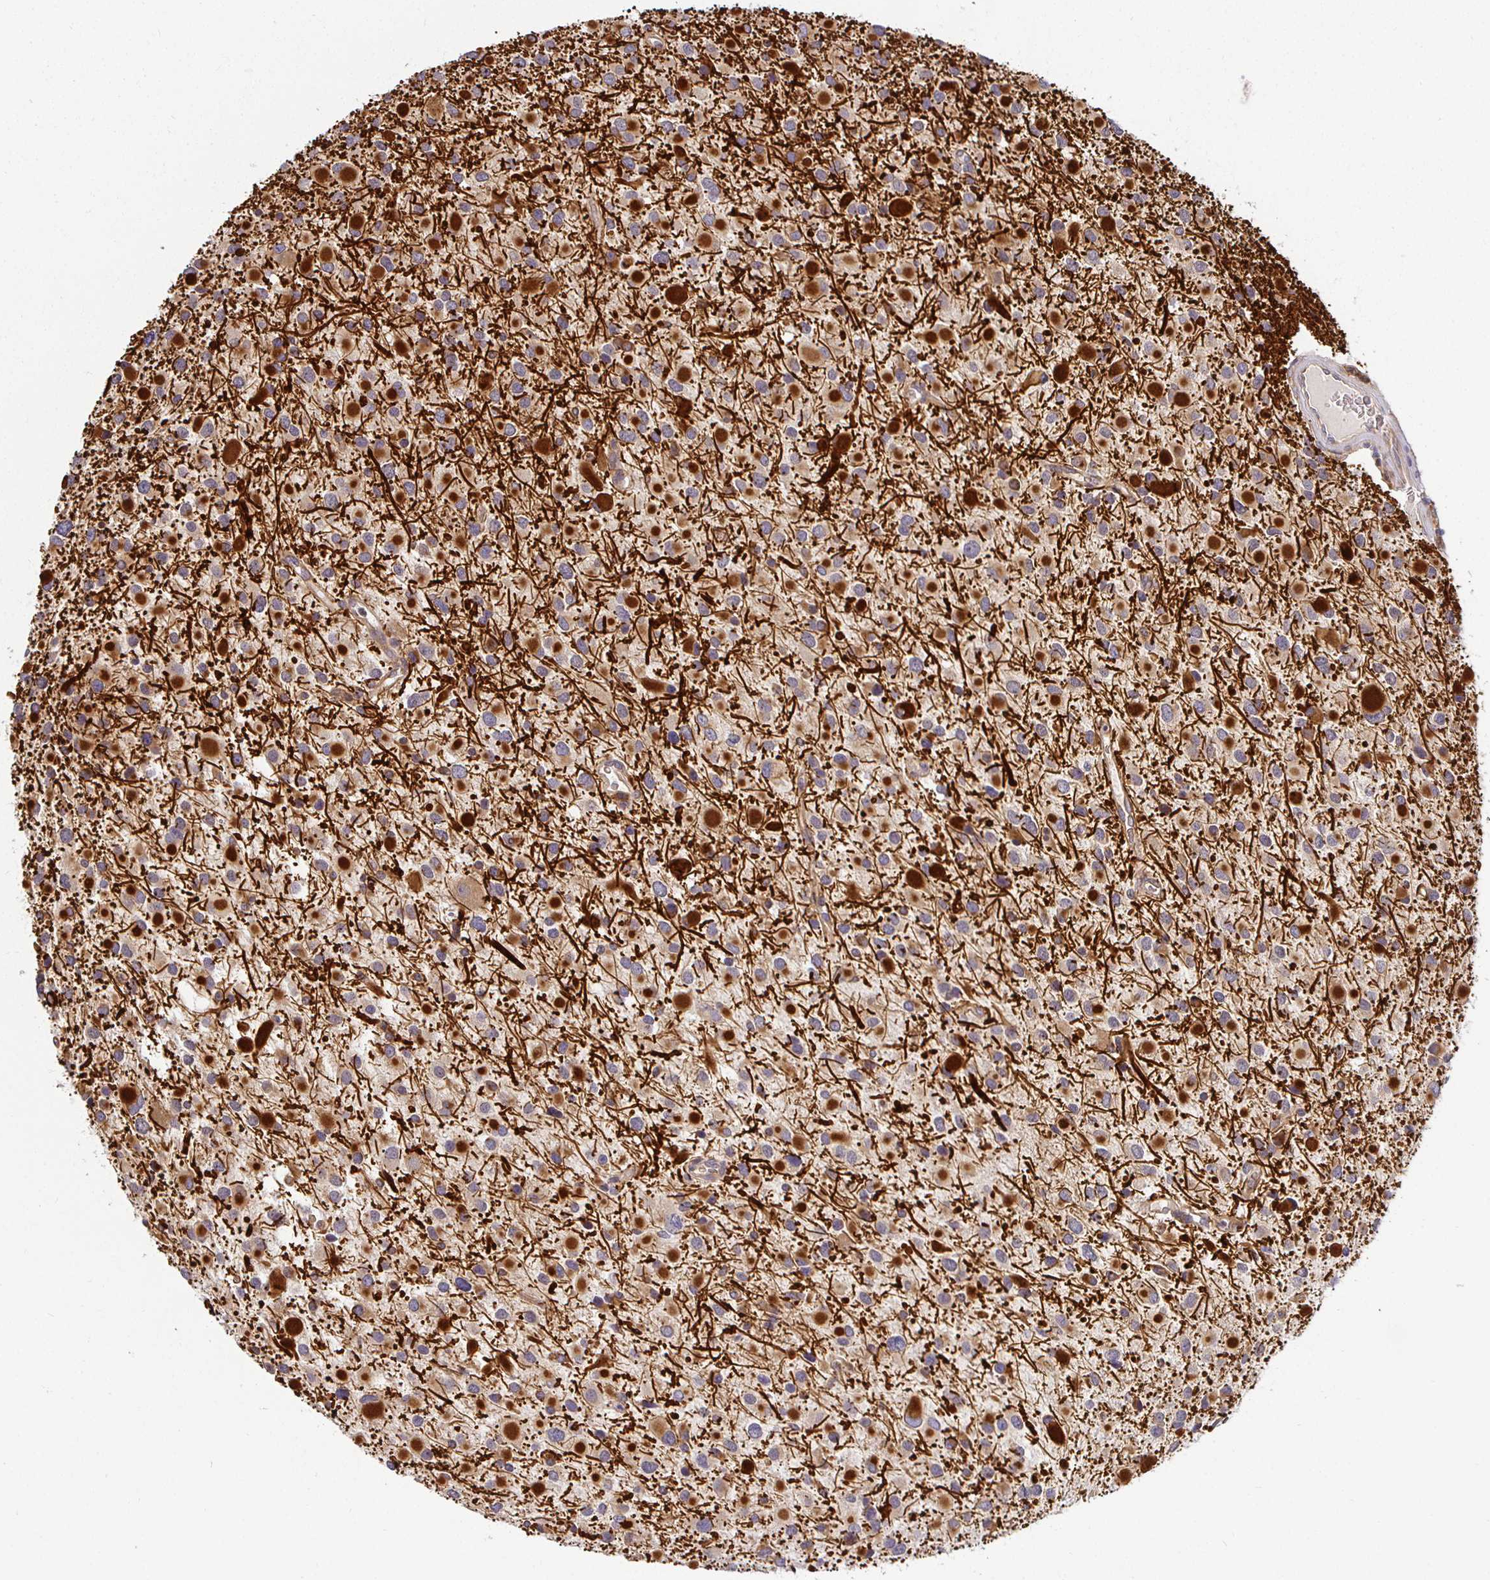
{"staining": {"intensity": "strong", "quantity": "25%-75%", "location": "cytoplasmic/membranous"}, "tissue": "glioma", "cell_type": "Tumor cells", "image_type": "cancer", "snomed": [{"axis": "morphology", "description": "Glioma, malignant, Low grade"}, {"axis": "topography", "description": "Brain"}], "caption": "Malignant low-grade glioma stained with DAB immunohistochemistry reveals high levels of strong cytoplasmic/membranous expression in about 25%-75% of tumor cells. The staining was performed using DAB (3,3'-diaminobenzidine) to visualize the protein expression in brown, while the nuclei were stained in blue with hematoxylin (Magnification: 20x).", "gene": "IRAK1", "patient": {"sex": "female", "age": 32}}